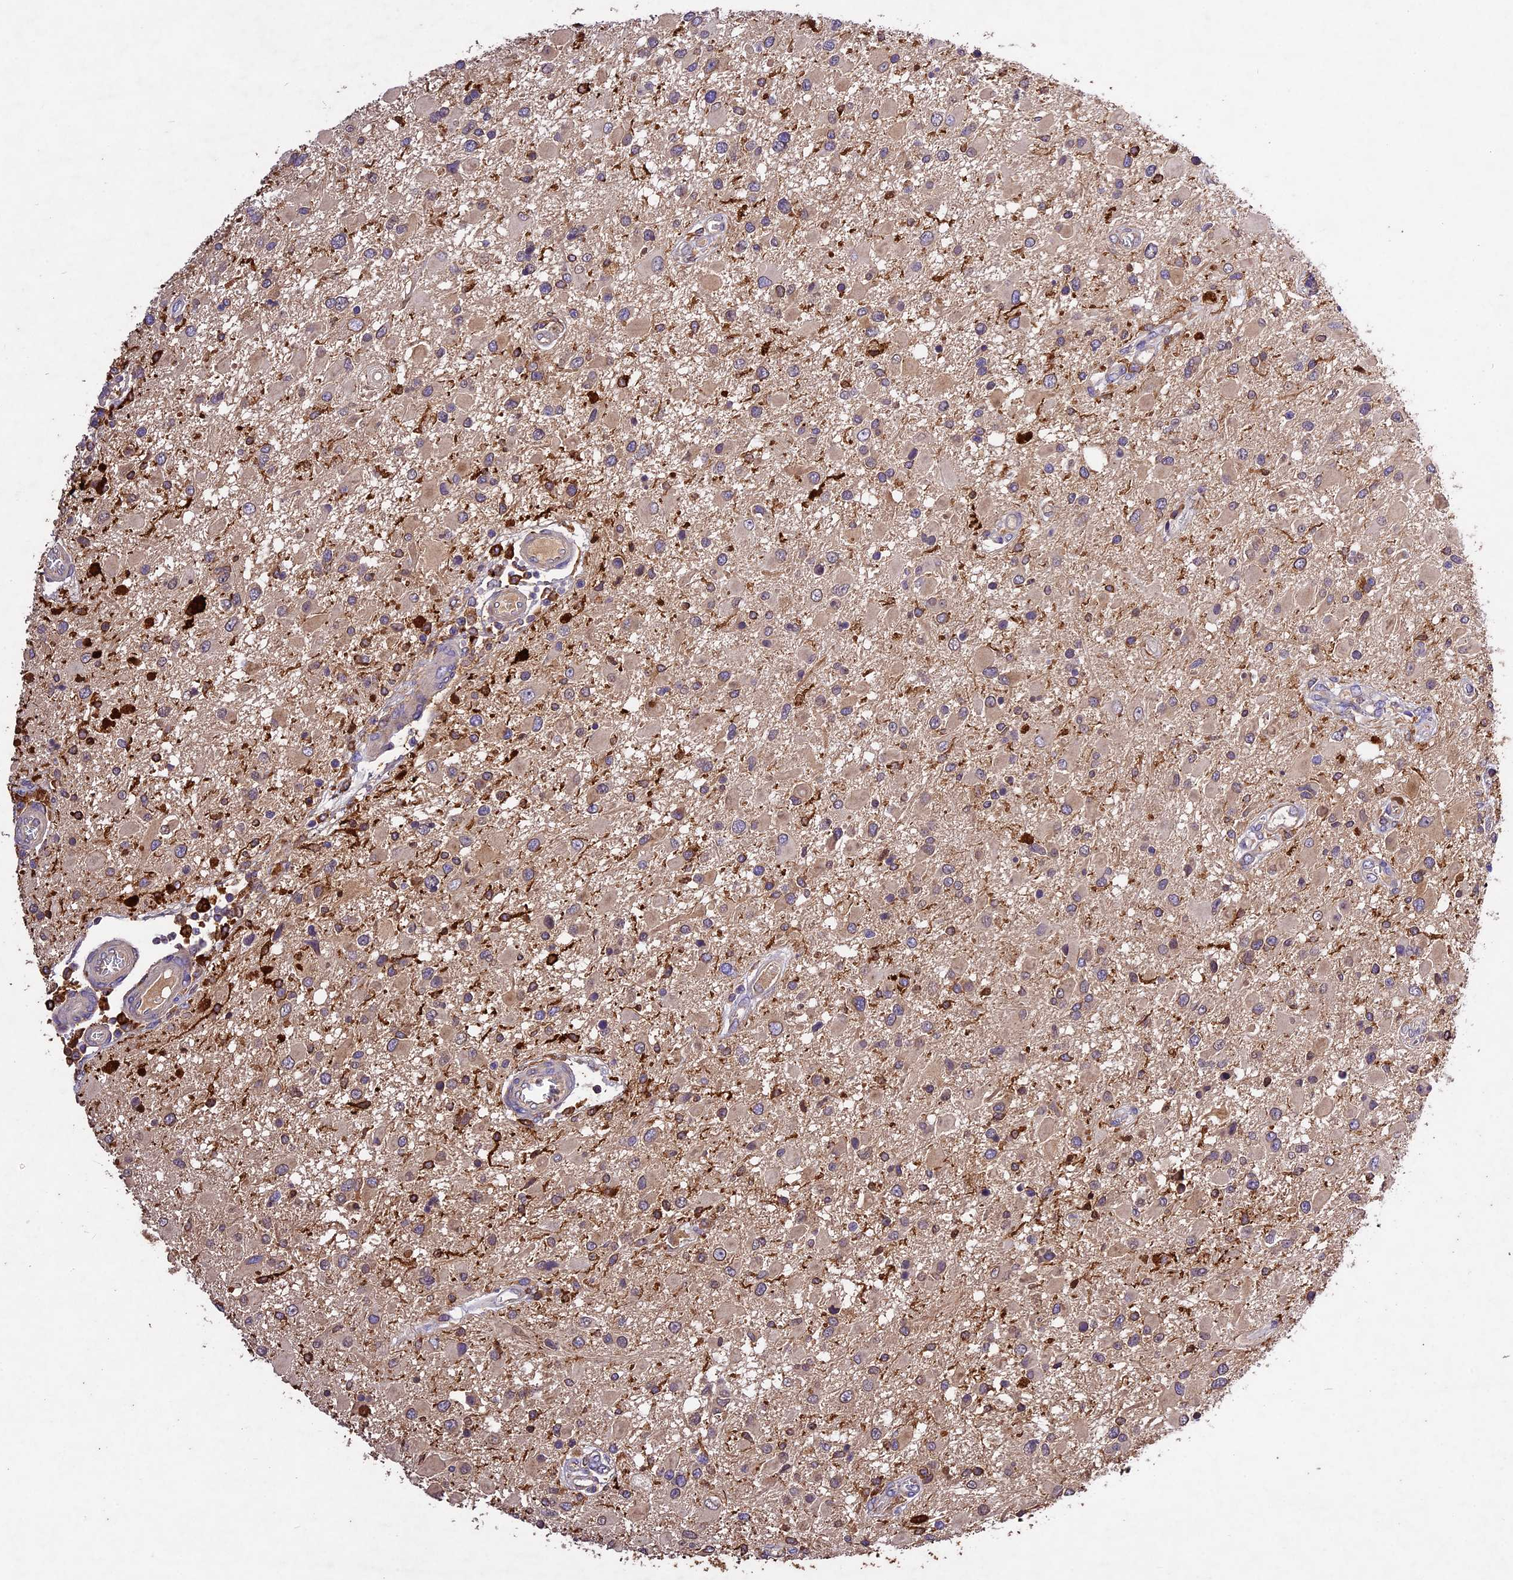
{"staining": {"intensity": "weak", "quantity": "25%-75%", "location": "cytoplasmic/membranous,nuclear"}, "tissue": "glioma", "cell_type": "Tumor cells", "image_type": "cancer", "snomed": [{"axis": "morphology", "description": "Glioma, malignant, High grade"}, {"axis": "topography", "description": "Brain"}], "caption": "A high-resolution micrograph shows IHC staining of malignant high-grade glioma, which shows weak cytoplasmic/membranous and nuclear positivity in approximately 25%-75% of tumor cells.", "gene": "CILP2", "patient": {"sex": "male", "age": 53}}